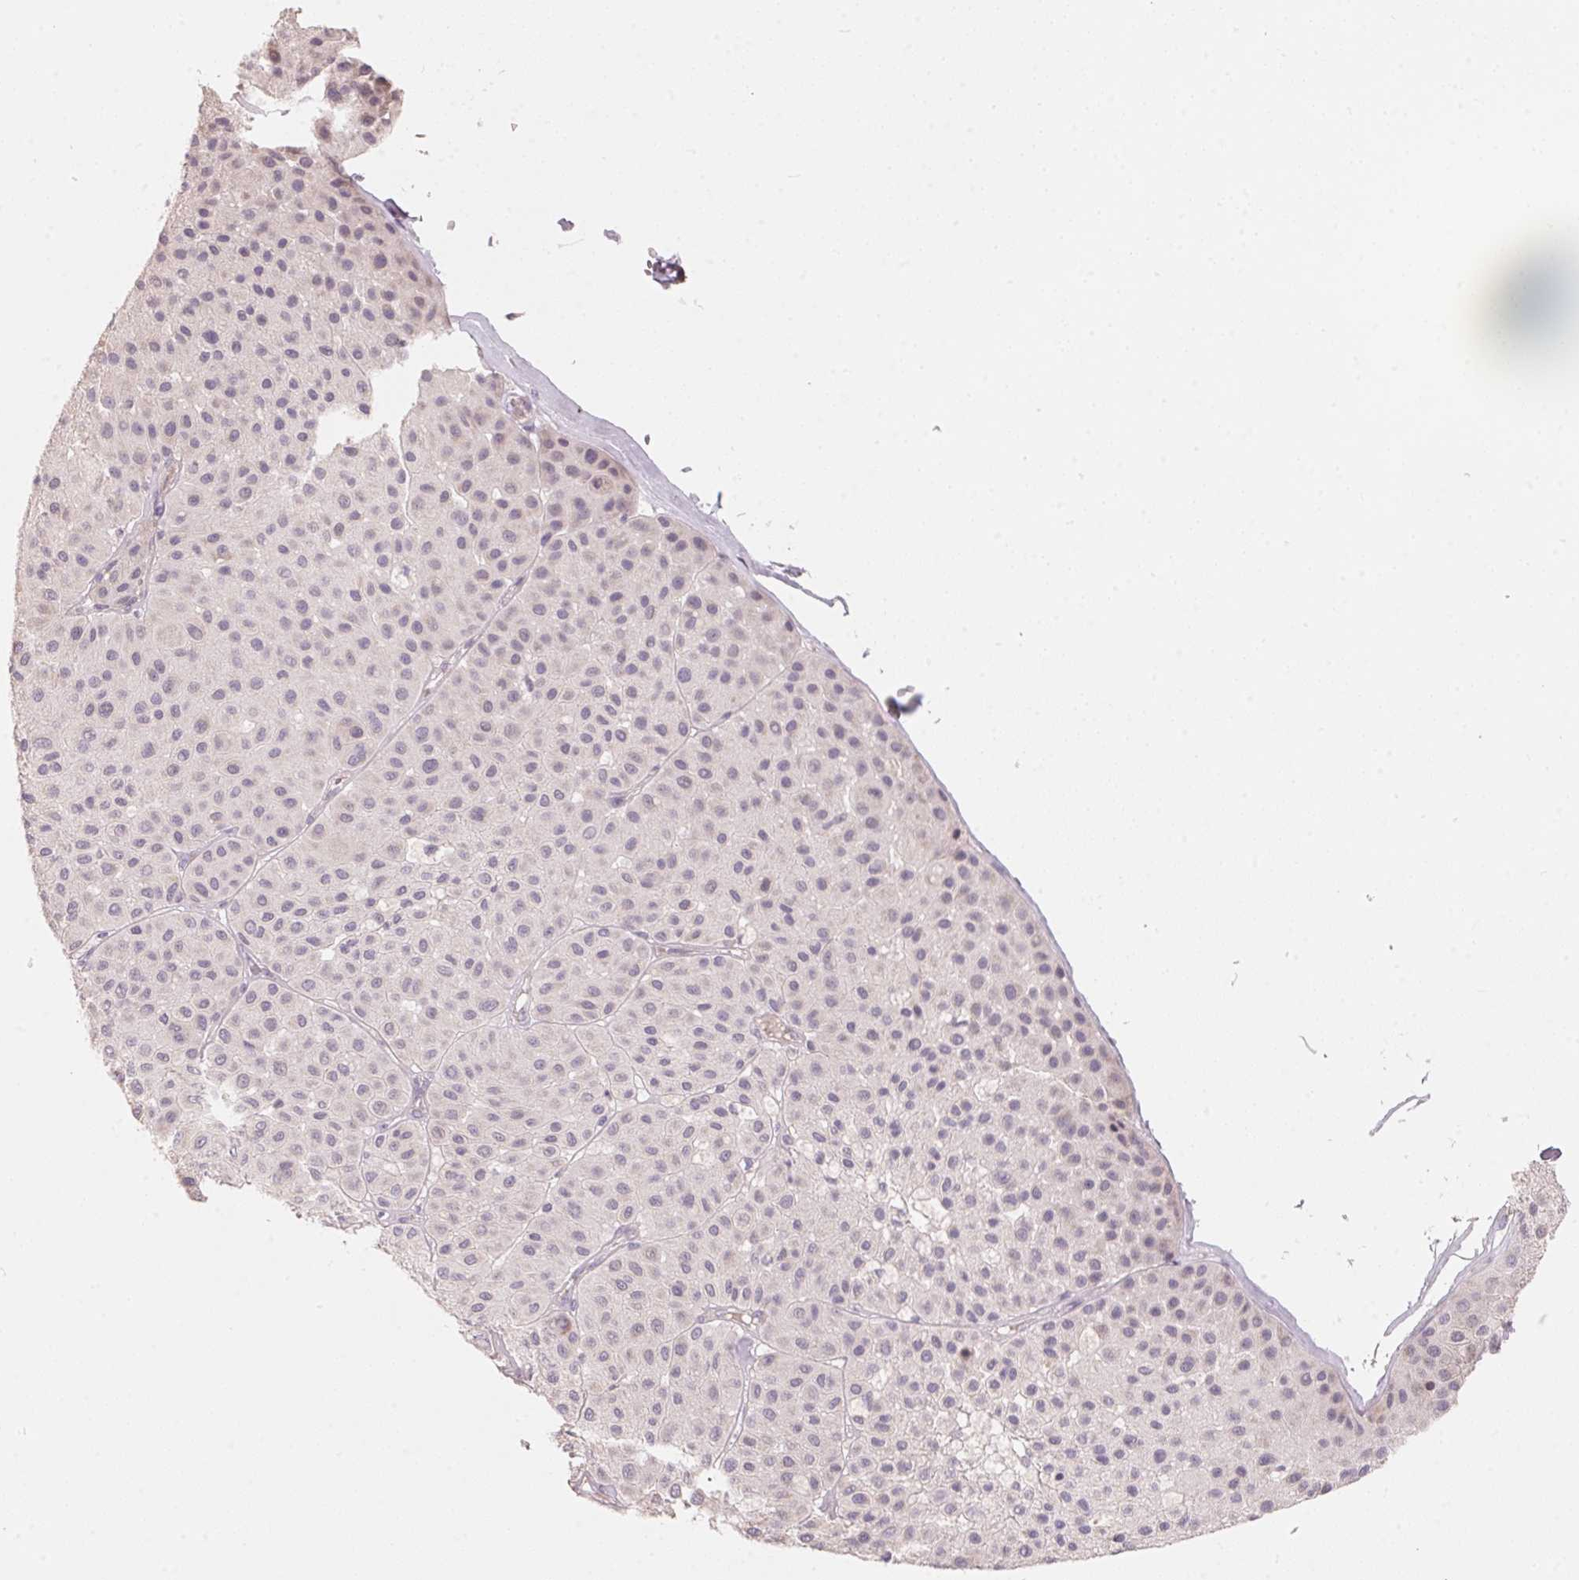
{"staining": {"intensity": "negative", "quantity": "none", "location": "none"}, "tissue": "melanoma", "cell_type": "Tumor cells", "image_type": "cancer", "snomed": [{"axis": "morphology", "description": "Malignant melanoma, Metastatic site"}, {"axis": "topography", "description": "Smooth muscle"}], "caption": "Tumor cells show no significant protein staining in melanoma.", "gene": "TP53AIP1", "patient": {"sex": "male", "age": 41}}